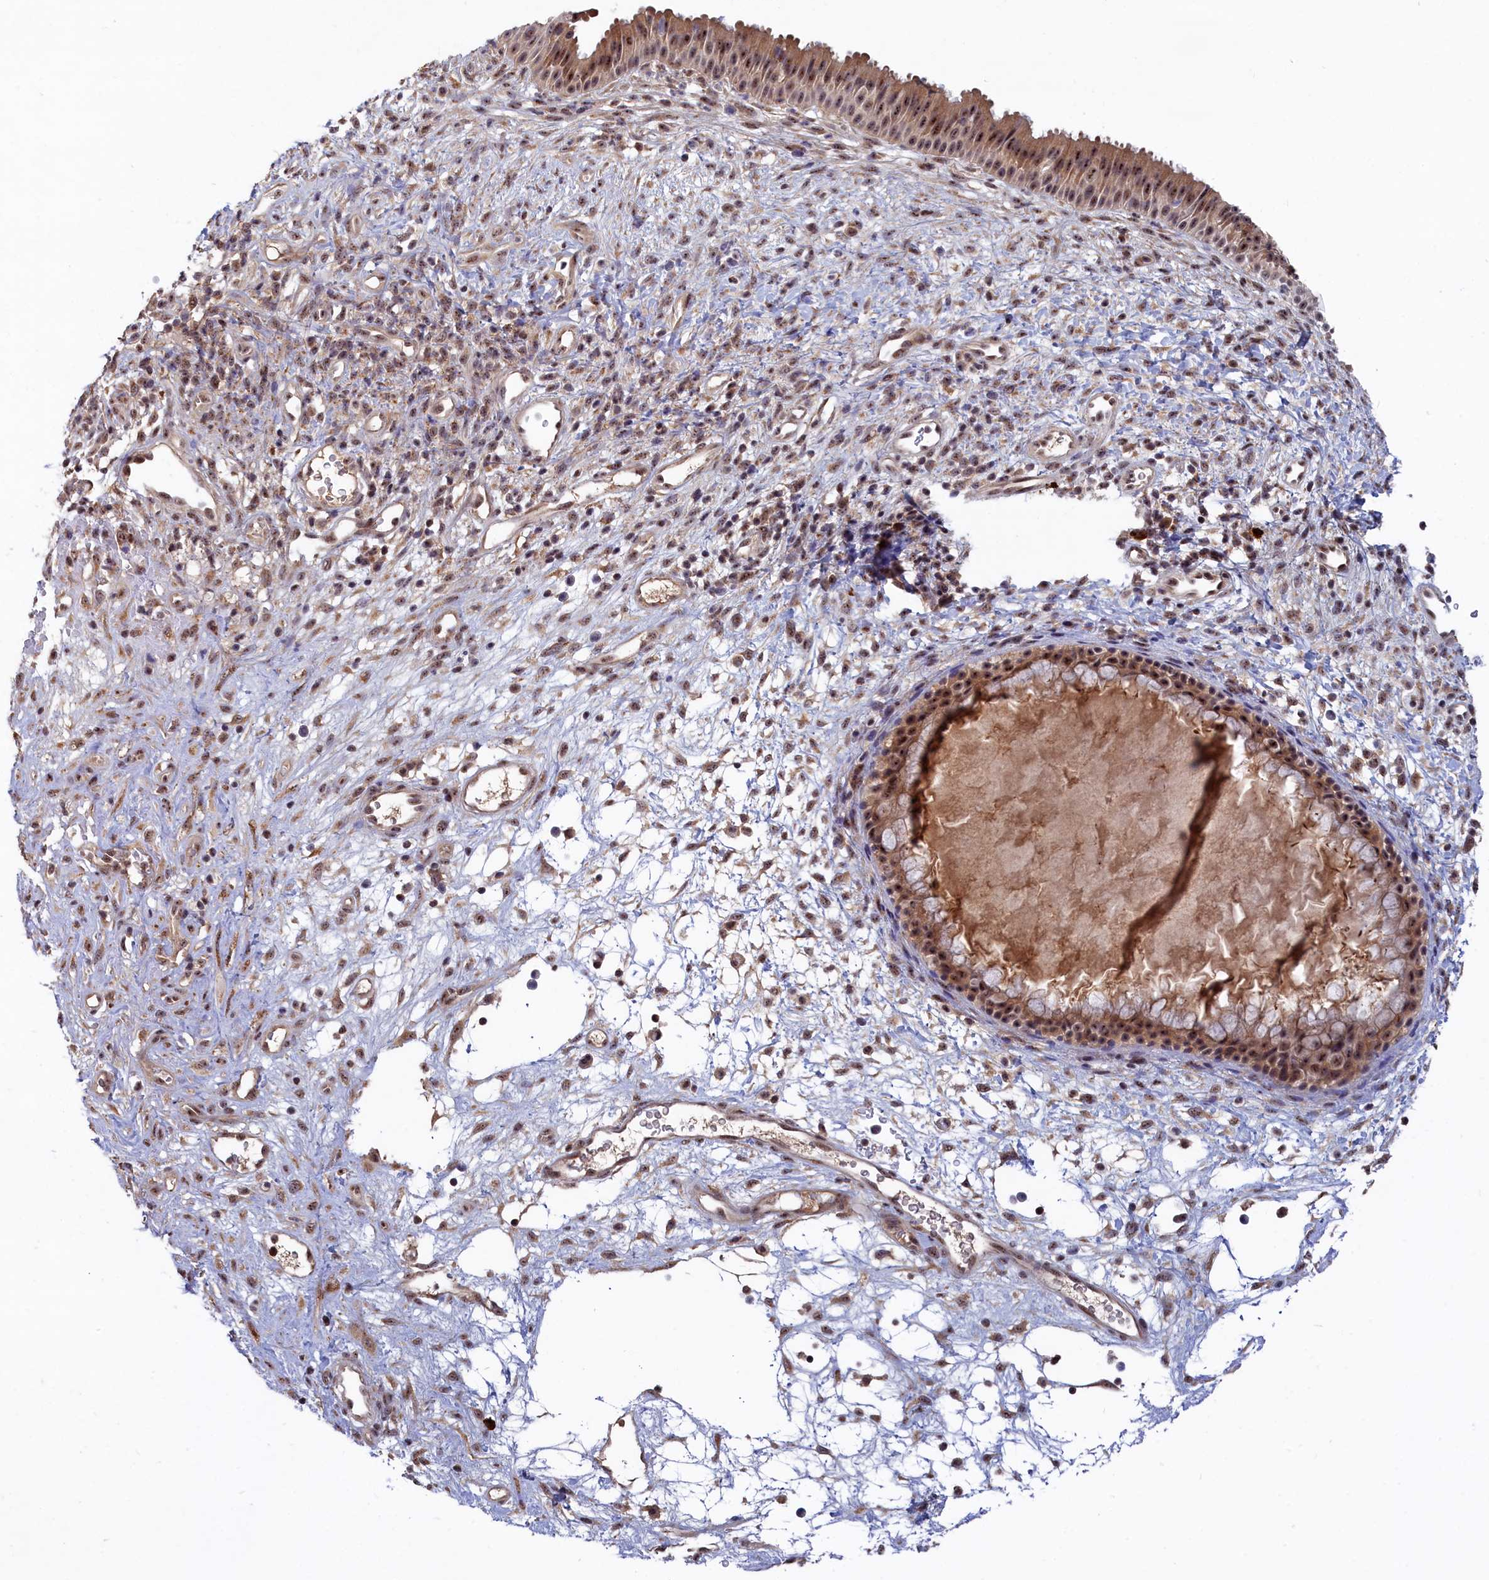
{"staining": {"intensity": "moderate", "quantity": ">75%", "location": "cytoplasmic/membranous,nuclear"}, "tissue": "nasopharynx", "cell_type": "Respiratory epithelial cells", "image_type": "normal", "snomed": [{"axis": "morphology", "description": "Normal tissue, NOS"}, {"axis": "topography", "description": "Nasopharynx"}], "caption": "A brown stain shows moderate cytoplasmic/membranous,nuclear staining of a protein in respiratory epithelial cells of unremarkable human nasopharynx. (DAB IHC, brown staining for protein, blue staining for nuclei).", "gene": "TAB1", "patient": {"sex": "male", "age": 22}}